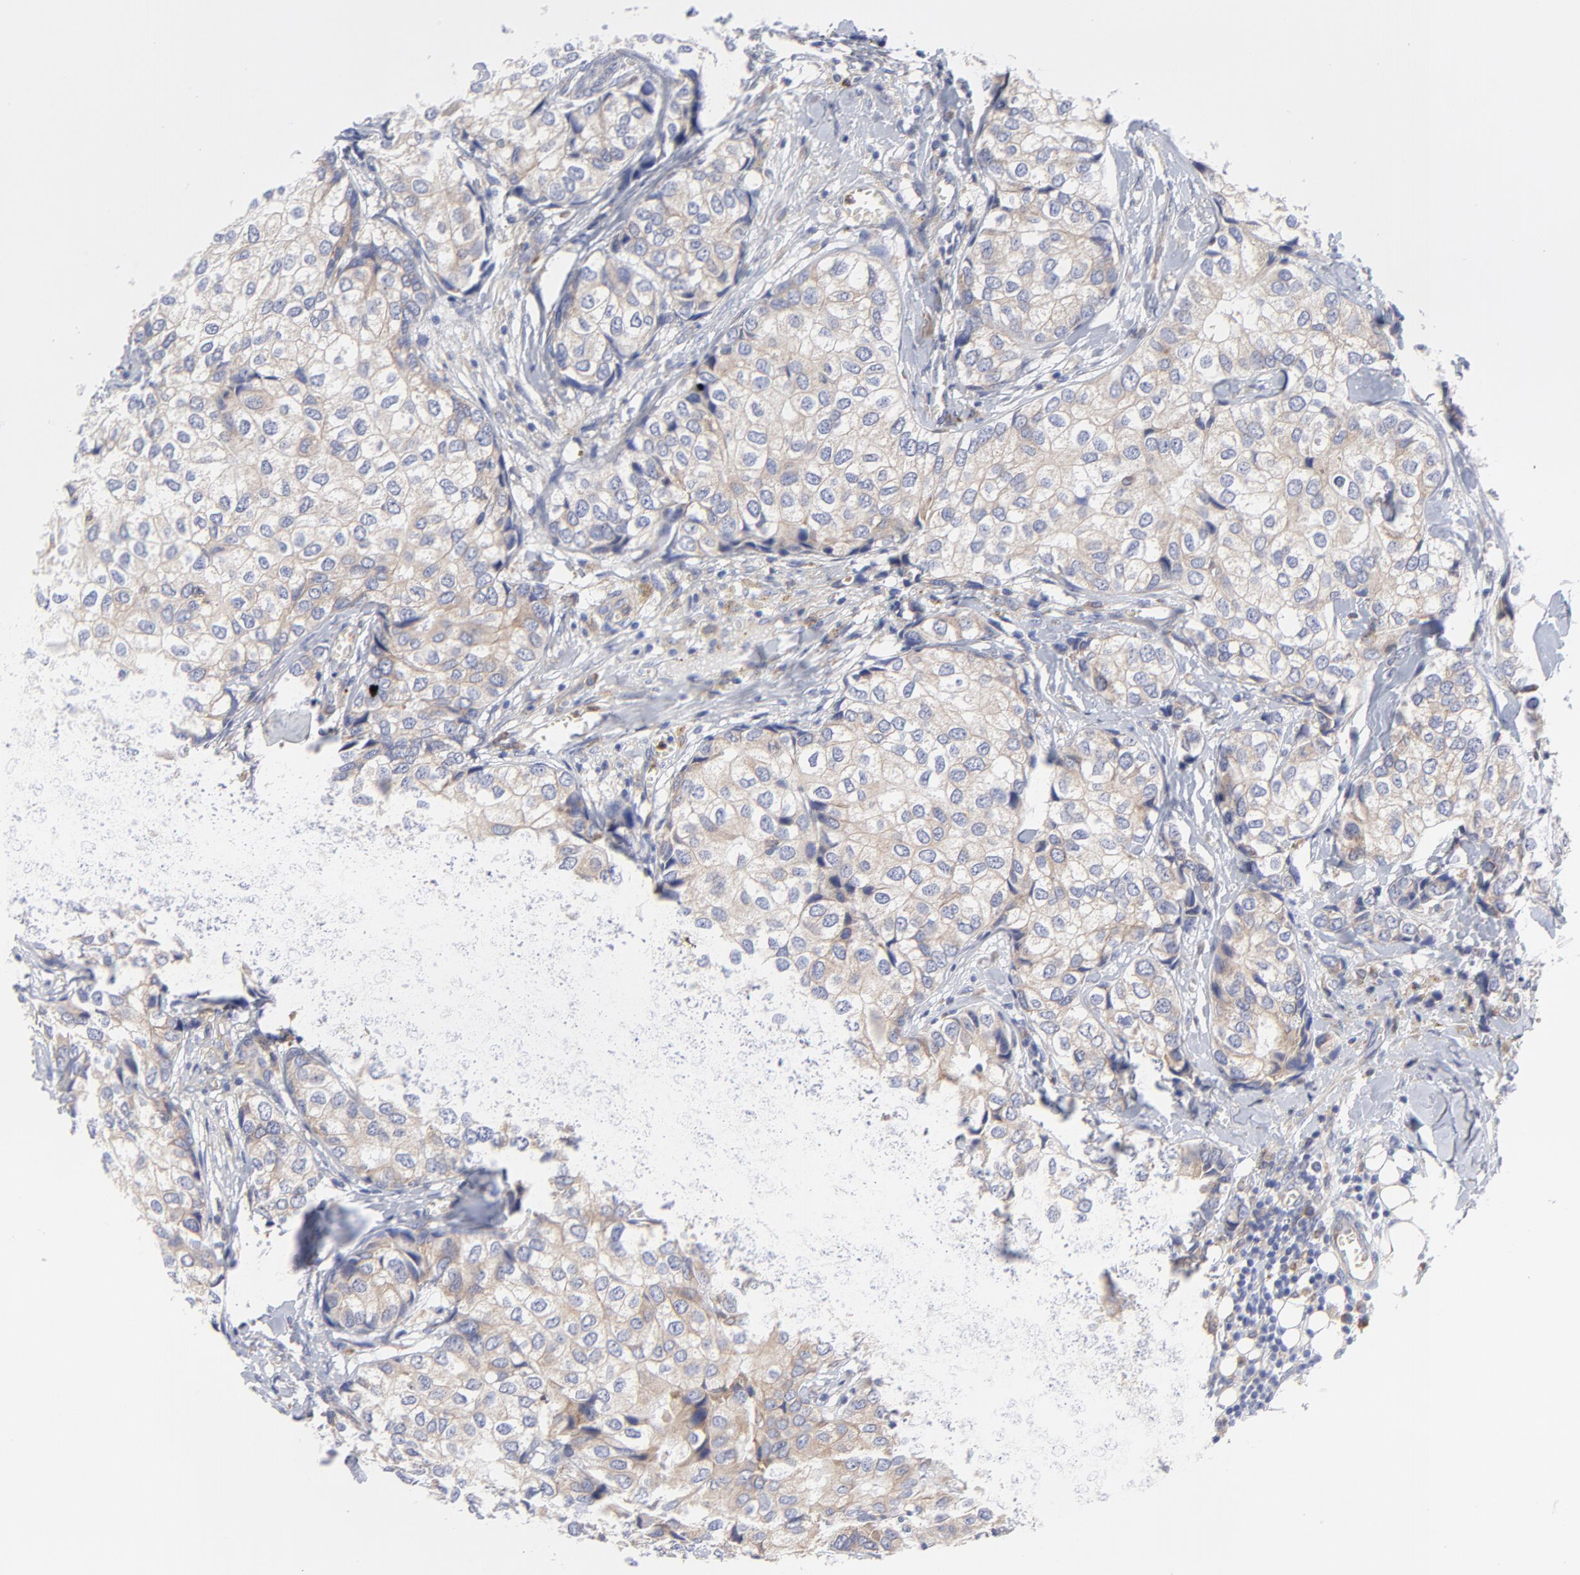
{"staining": {"intensity": "weak", "quantity": "25%-75%", "location": "cytoplasmic/membranous"}, "tissue": "breast cancer", "cell_type": "Tumor cells", "image_type": "cancer", "snomed": [{"axis": "morphology", "description": "Duct carcinoma"}, {"axis": "topography", "description": "Breast"}], "caption": "There is low levels of weak cytoplasmic/membranous expression in tumor cells of breast cancer, as demonstrated by immunohistochemical staining (brown color).", "gene": "MOSPD2", "patient": {"sex": "female", "age": 68}}